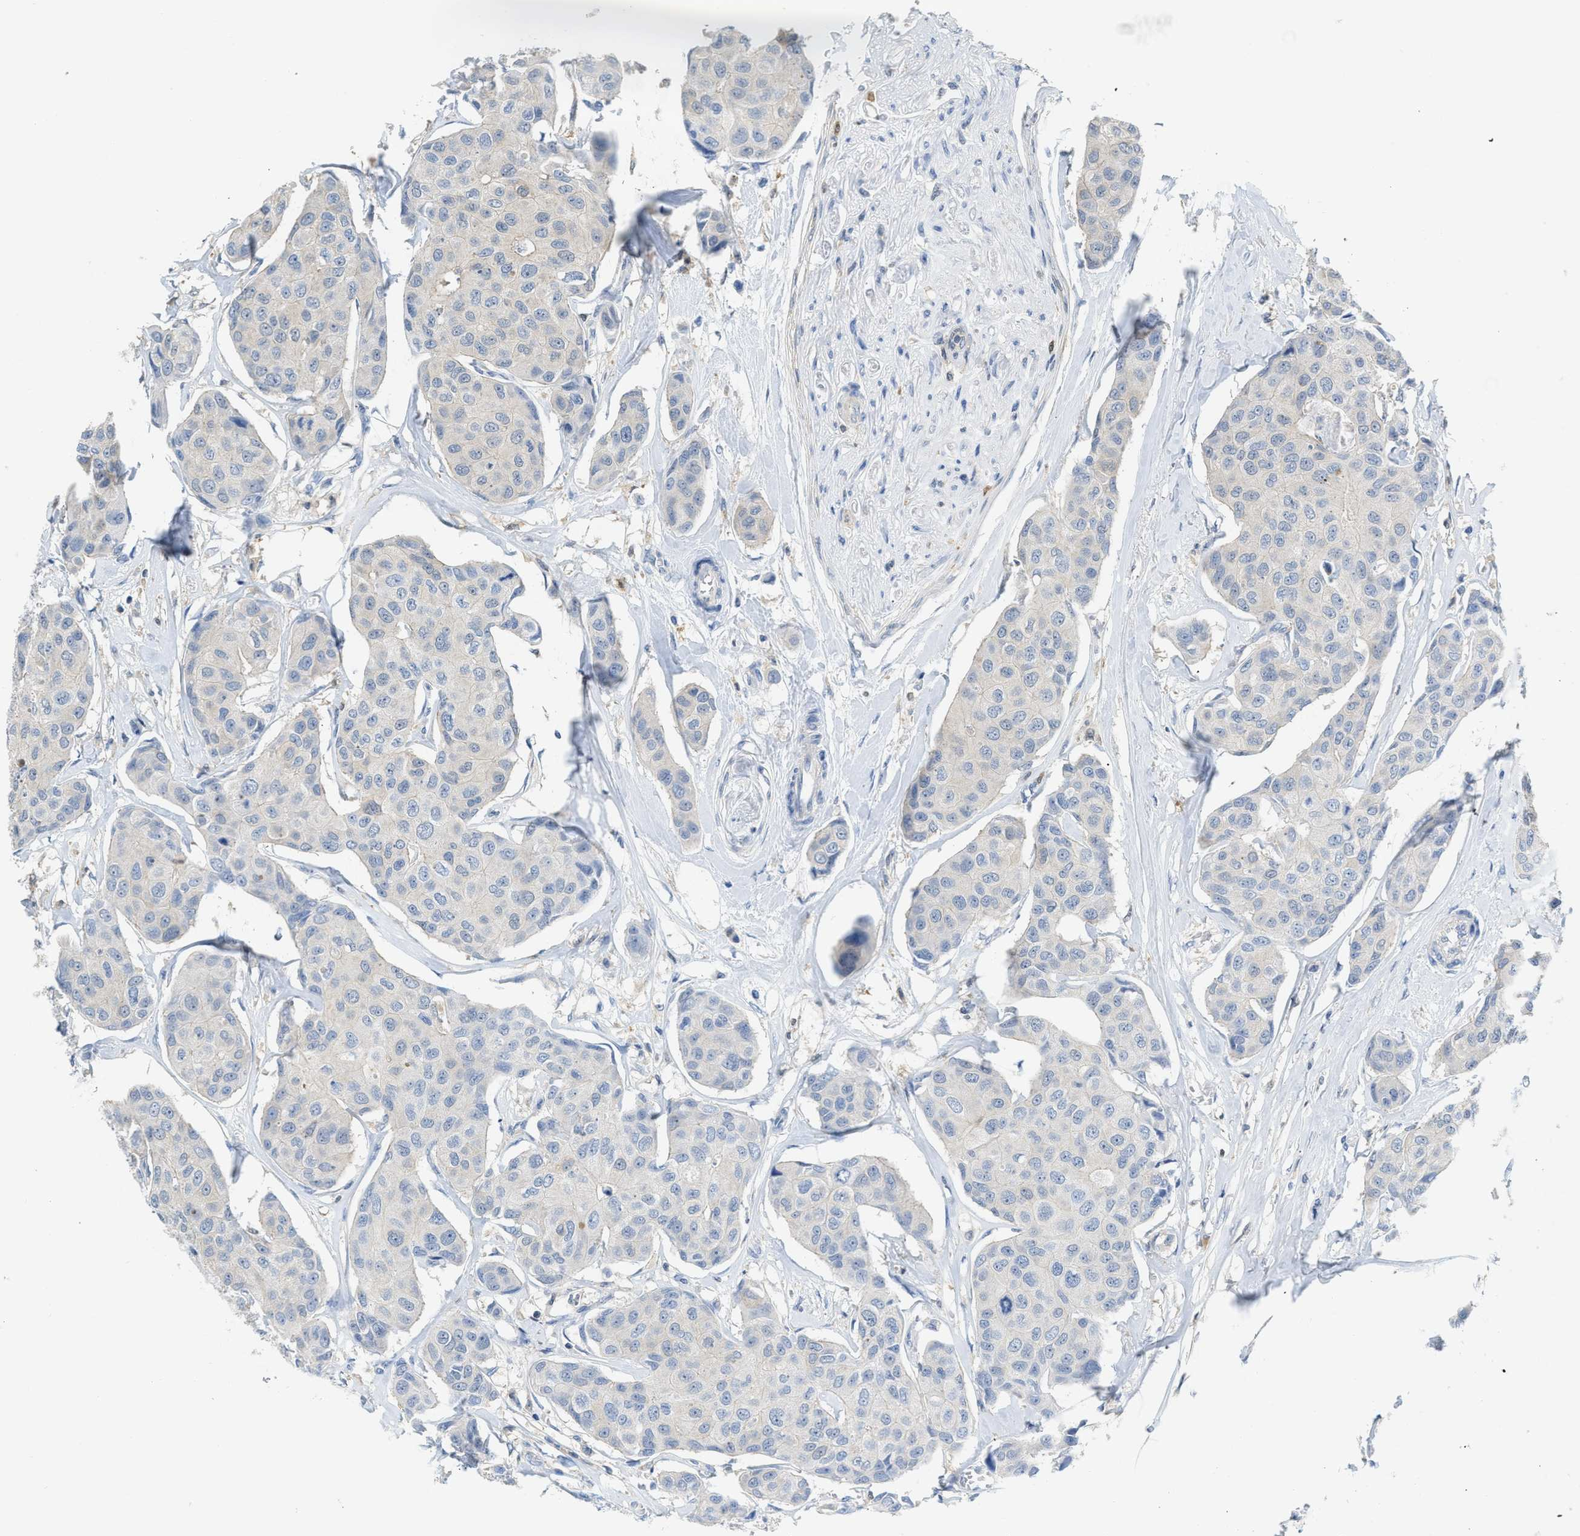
{"staining": {"intensity": "negative", "quantity": "none", "location": "none"}, "tissue": "breast cancer", "cell_type": "Tumor cells", "image_type": "cancer", "snomed": [{"axis": "morphology", "description": "Duct carcinoma"}, {"axis": "topography", "description": "Breast"}], "caption": "A histopathology image of breast intraductal carcinoma stained for a protein shows no brown staining in tumor cells. Brightfield microscopy of IHC stained with DAB (3,3'-diaminobenzidine) (brown) and hematoxylin (blue), captured at high magnification.", "gene": "SERPINB1", "patient": {"sex": "female", "age": 80}}